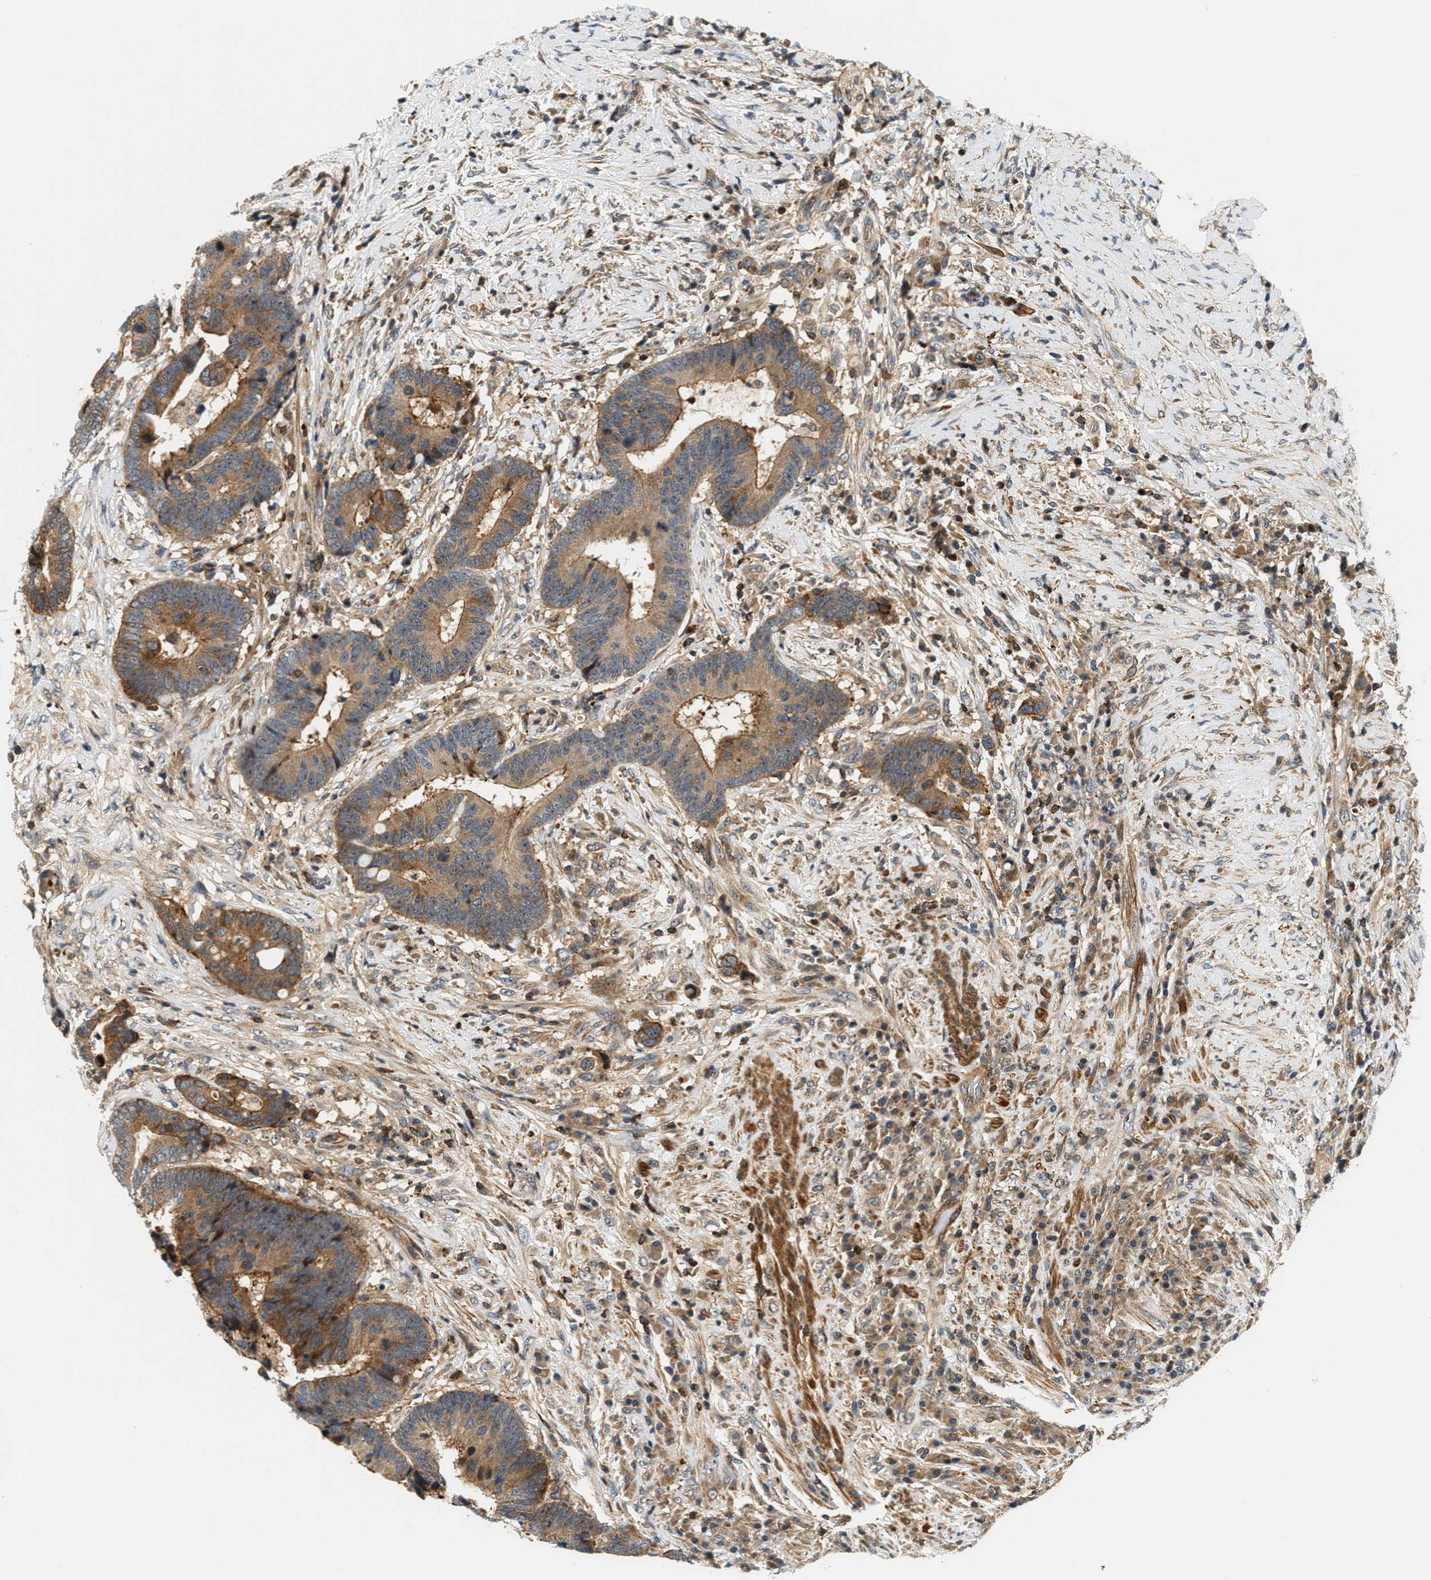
{"staining": {"intensity": "moderate", "quantity": ">75%", "location": "cytoplasmic/membranous"}, "tissue": "colorectal cancer", "cell_type": "Tumor cells", "image_type": "cancer", "snomed": [{"axis": "morphology", "description": "Adenocarcinoma, NOS"}, {"axis": "topography", "description": "Rectum"}], "caption": "The image displays immunohistochemical staining of colorectal cancer (adenocarcinoma). There is moderate cytoplasmic/membranous positivity is present in about >75% of tumor cells. The staining was performed using DAB, with brown indicating positive protein expression. Nuclei are stained blue with hematoxylin.", "gene": "SAMD9", "patient": {"sex": "female", "age": 89}}